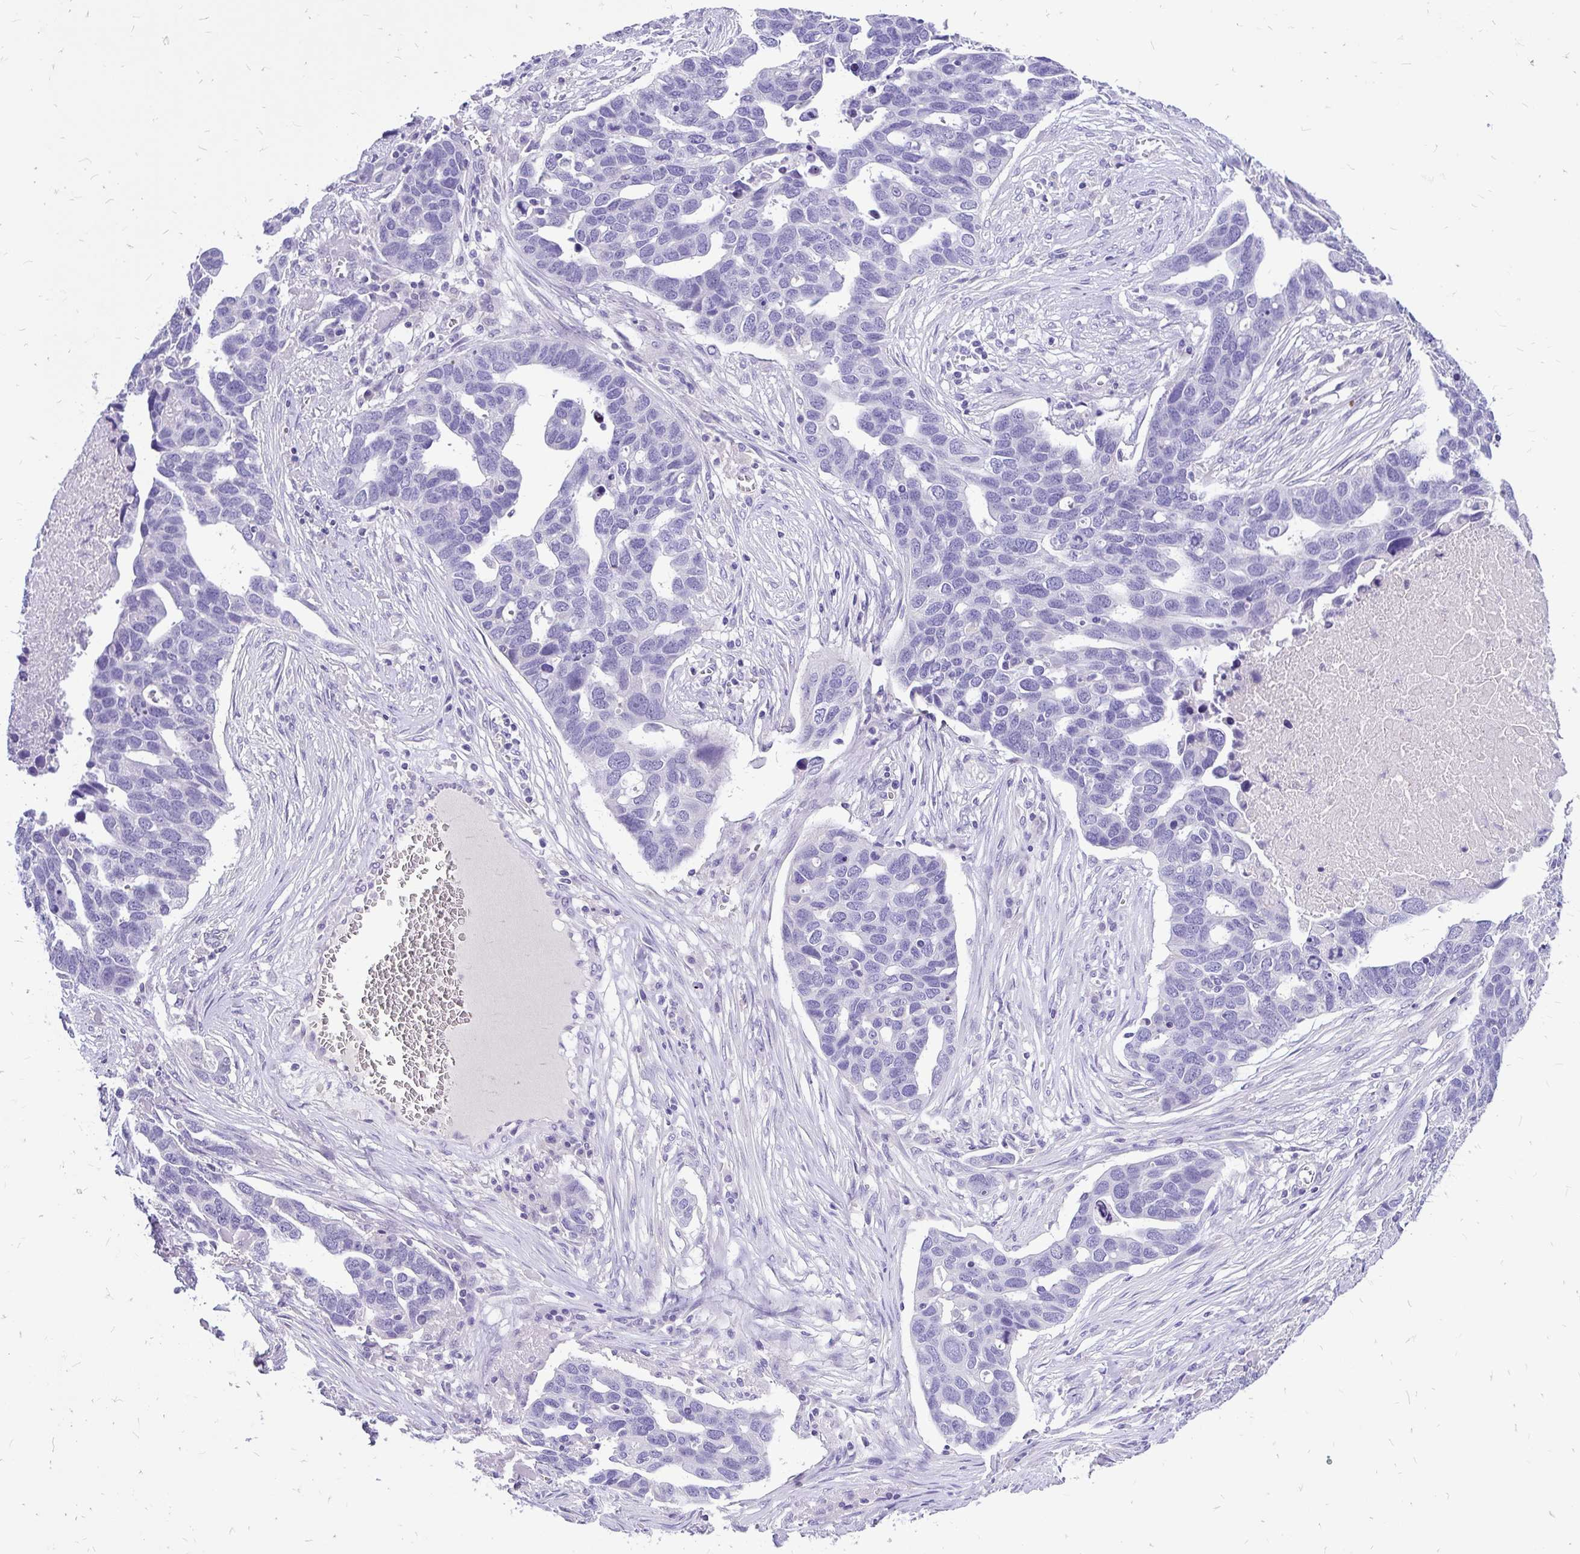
{"staining": {"intensity": "negative", "quantity": "none", "location": "none"}, "tissue": "ovarian cancer", "cell_type": "Tumor cells", "image_type": "cancer", "snomed": [{"axis": "morphology", "description": "Cystadenocarcinoma, serous, NOS"}, {"axis": "topography", "description": "Ovary"}], "caption": "This is an immunohistochemistry (IHC) histopathology image of ovarian serous cystadenocarcinoma. There is no positivity in tumor cells.", "gene": "MAP1LC3A", "patient": {"sex": "female", "age": 54}}